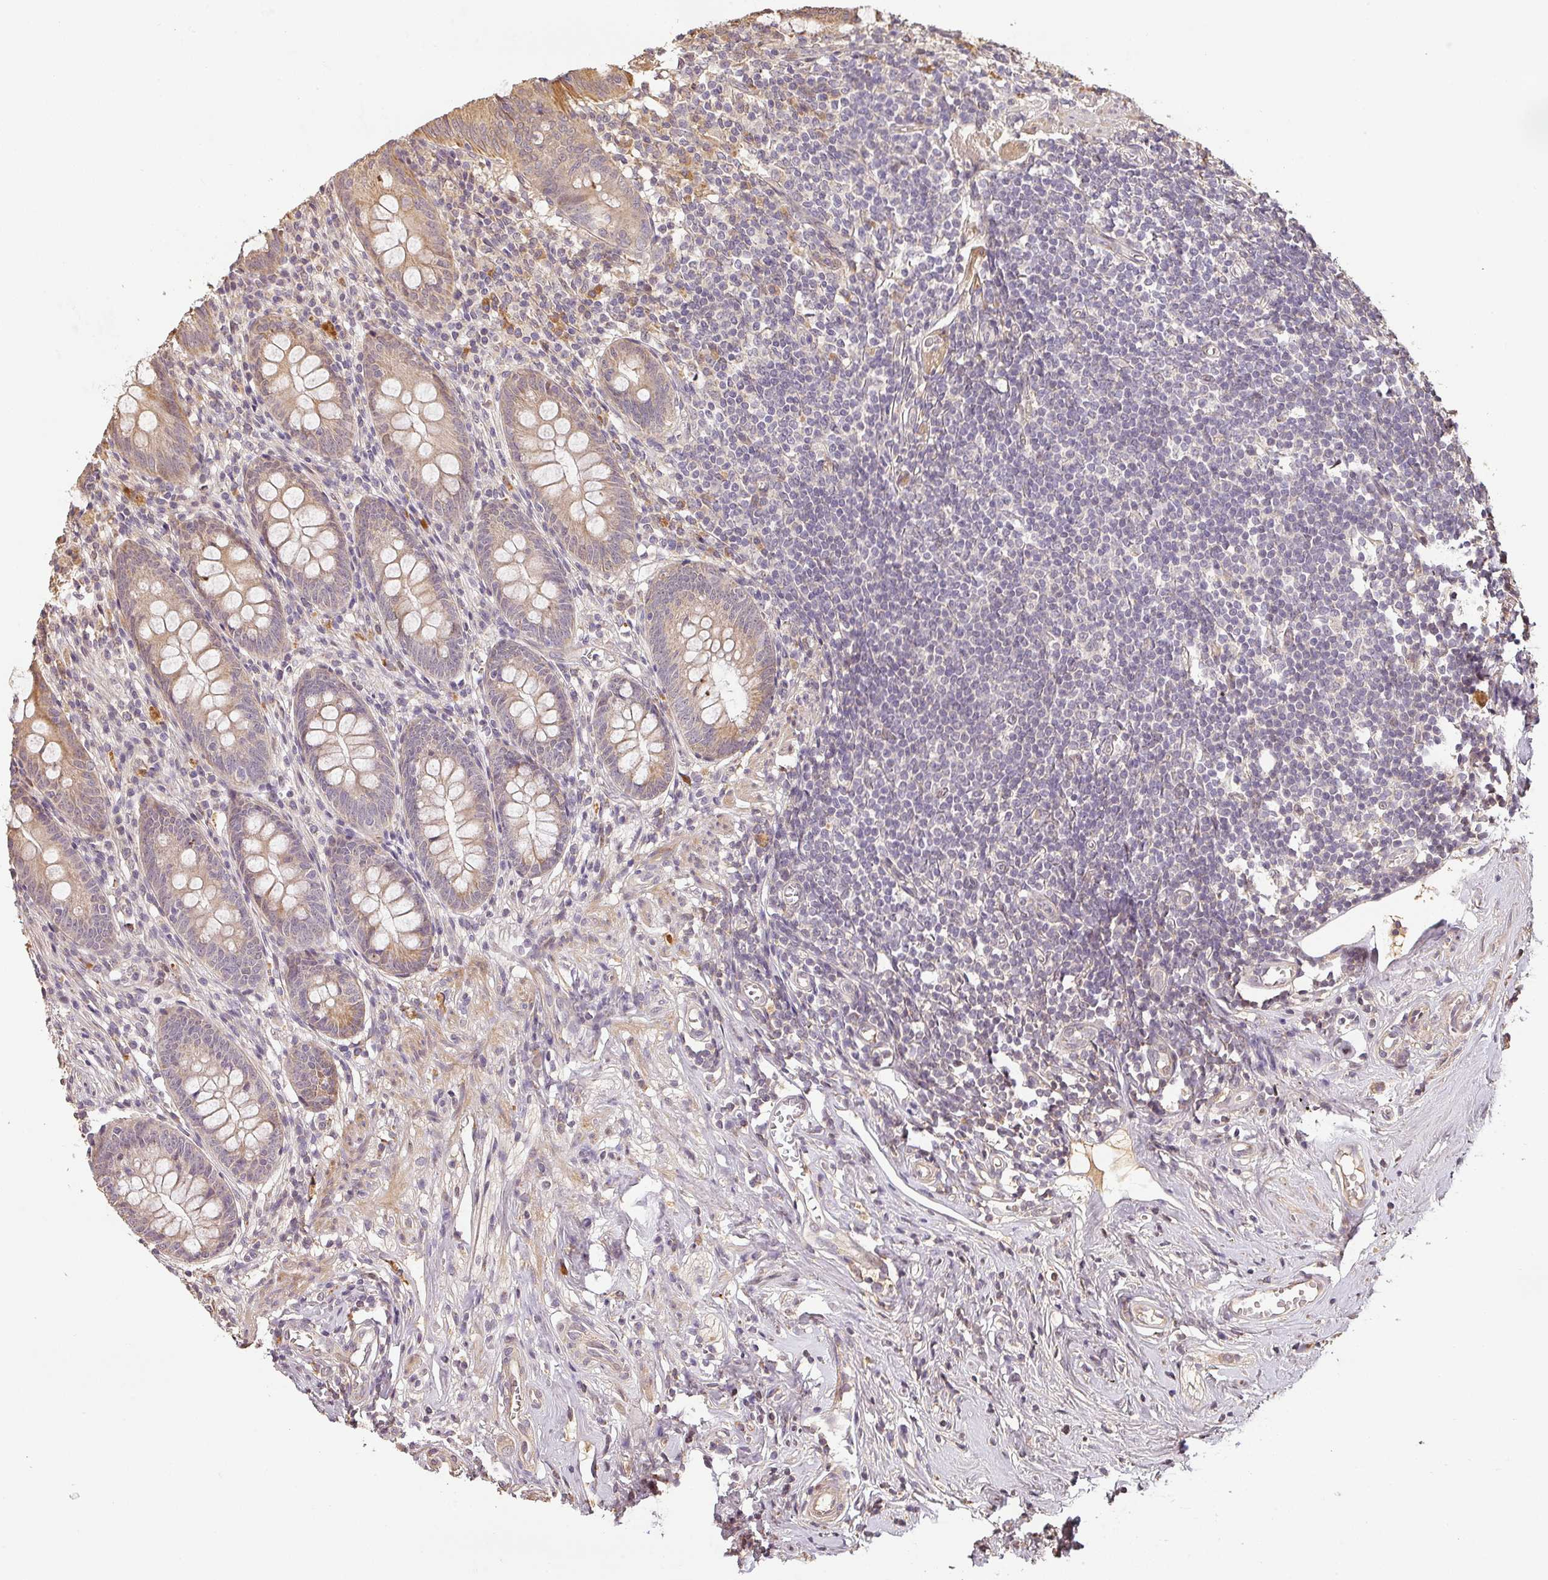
{"staining": {"intensity": "weak", "quantity": "25%-75%", "location": "cytoplasmic/membranous"}, "tissue": "appendix", "cell_type": "Glandular cells", "image_type": "normal", "snomed": [{"axis": "morphology", "description": "Normal tissue, NOS"}, {"axis": "topography", "description": "Appendix"}], "caption": "Immunohistochemical staining of normal human appendix demonstrates weak cytoplasmic/membranous protein staining in approximately 25%-75% of glandular cells.", "gene": "BPIFB3", "patient": {"sex": "female", "age": 51}}